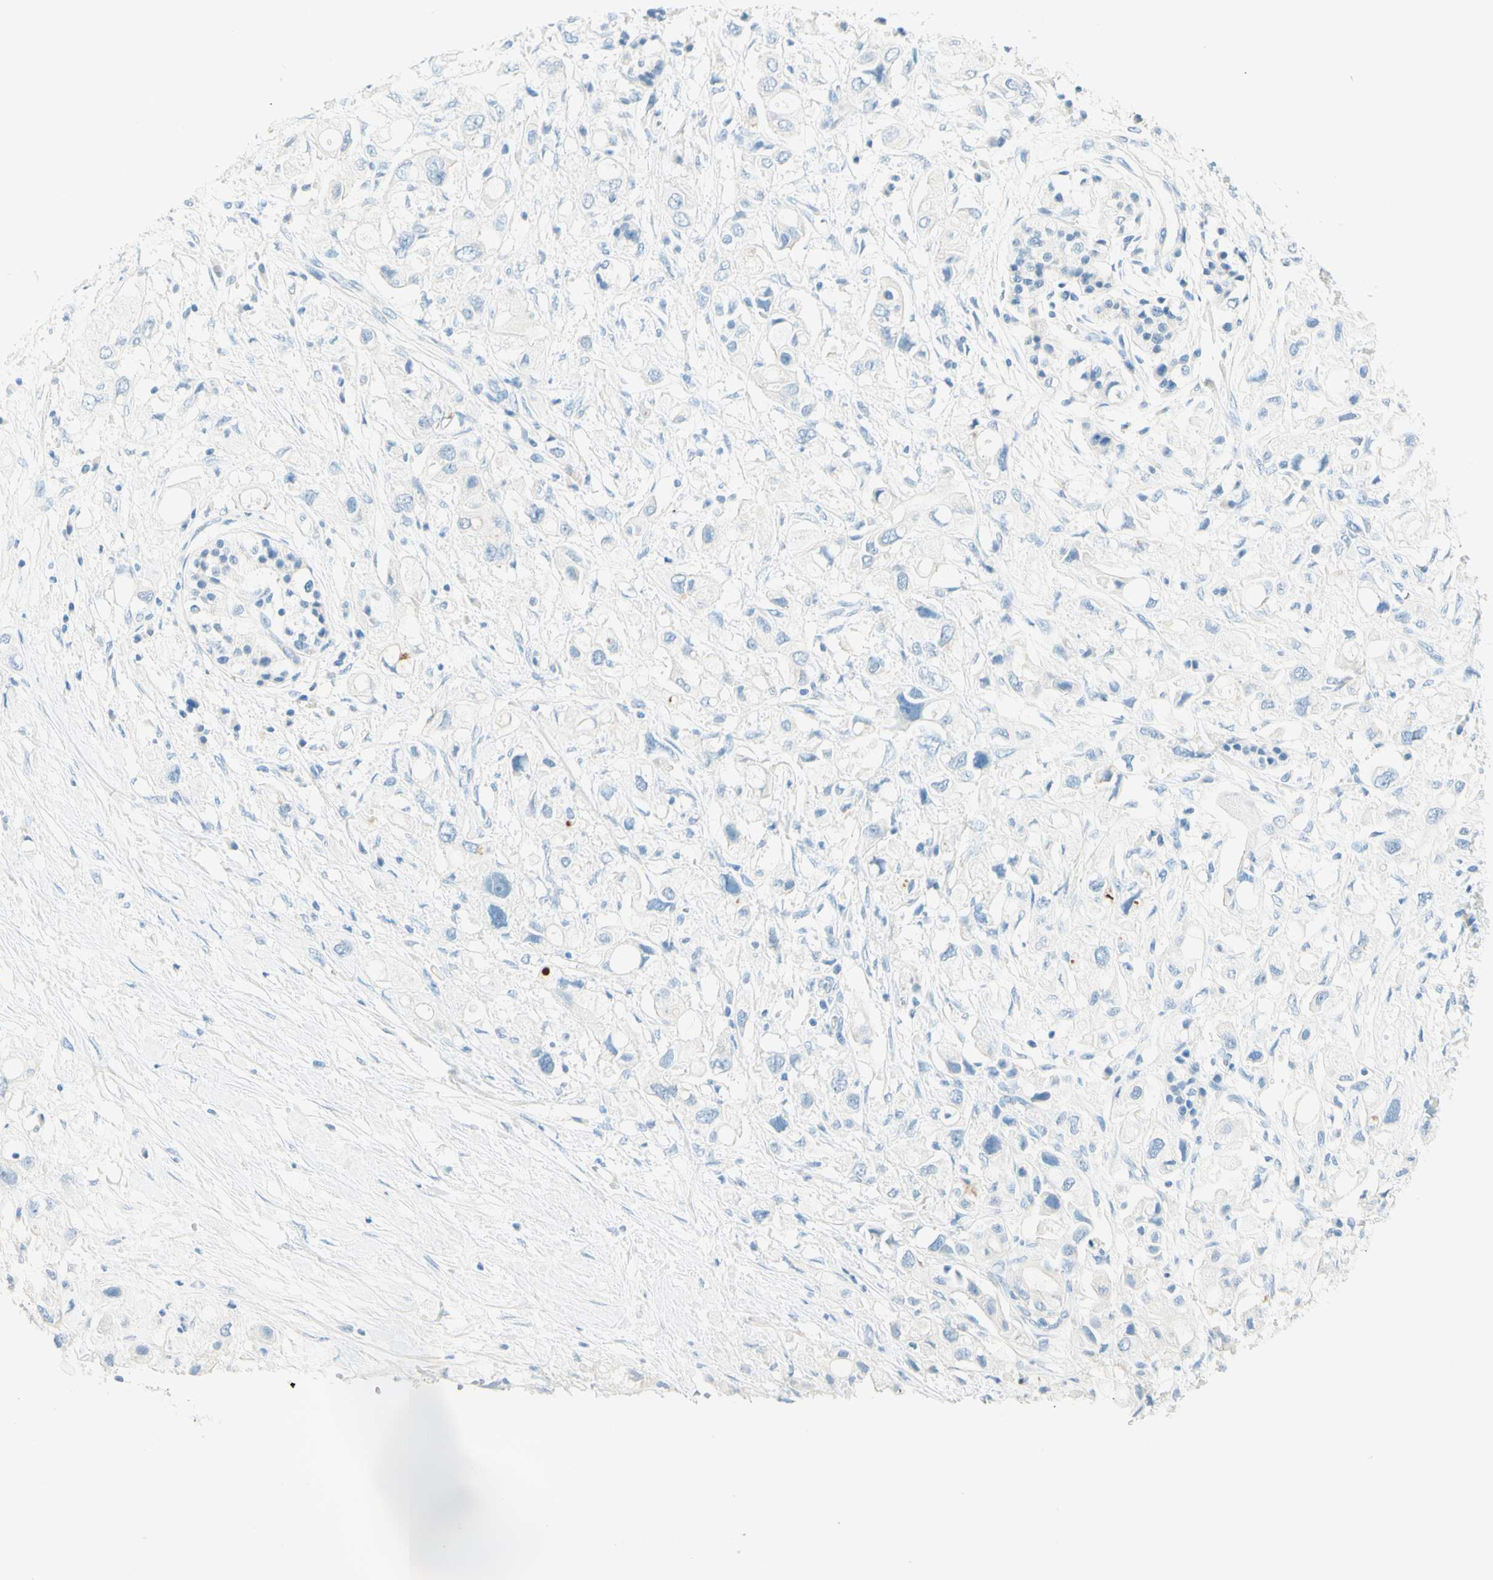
{"staining": {"intensity": "negative", "quantity": "none", "location": "none"}, "tissue": "pancreatic cancer", "cell_type": "Tumor cells", "image_type": "cancer", "snomed": [{"axis": "morphology", "description": "Adenocarcinoma, NOS"}, {"axis": "topography", "description": "Pancreas"}], "caption": "Pancreatic adenocarcinoma was stained to show a protein in brown. There is no significant positivity in tumor cells. (DAB (3,3'-diaminobenzidine) immunohistochemistry visualized using brightfield microscopy, high magnification).", "gene": "TMEM132D", "patient": {"sex": "female", "age": 56}}